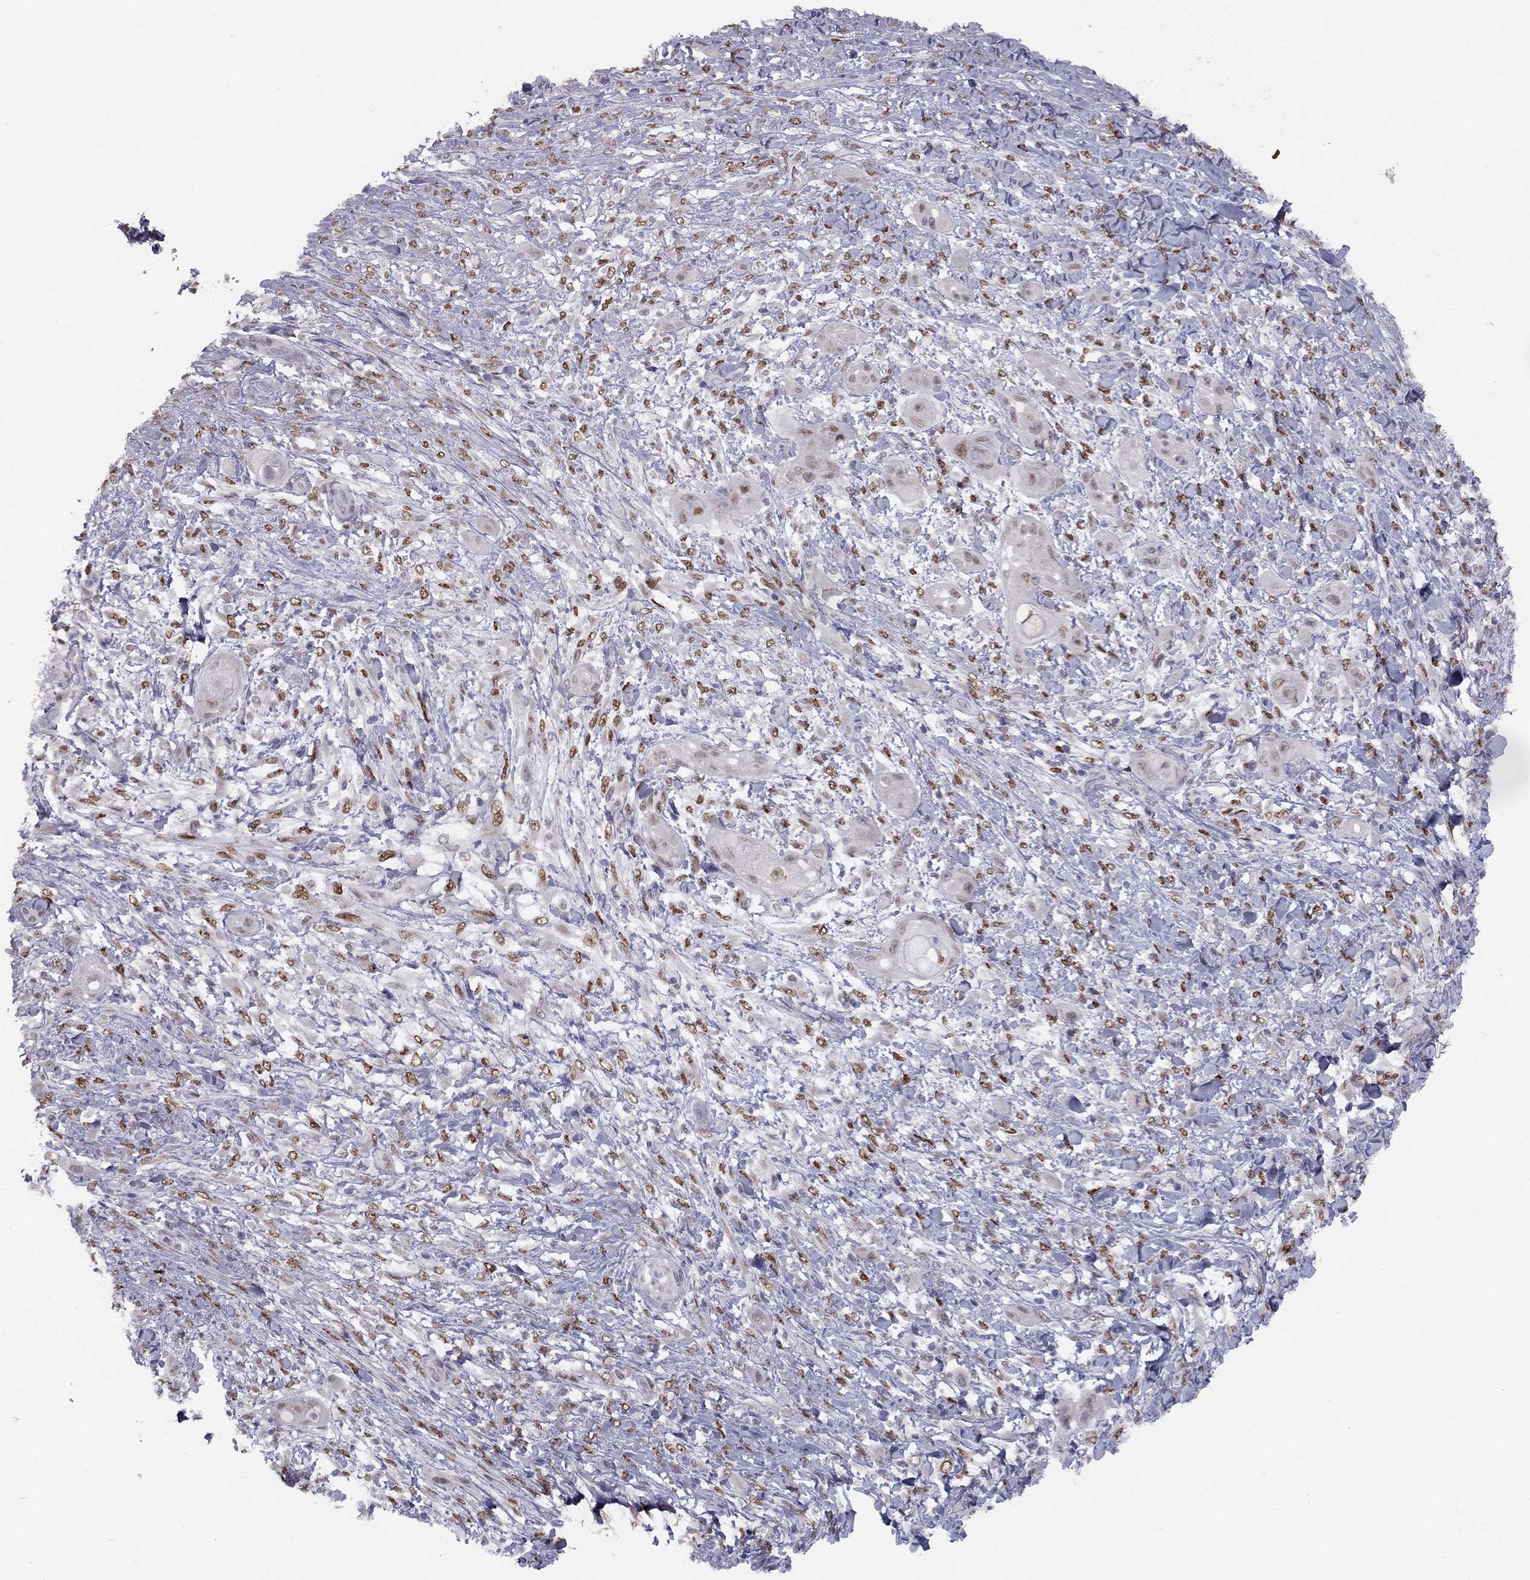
{"staining": {"intensity": "strong", "quantity": "25%-75%", "location": "nuclear"}, "tissue": "skin cancer", "cell_type": "Tumor cells", "image_type": "cancer", "snomed": [{"axis": "morphology", "description": "Squamous cell carcinoma, NOS"}, {"axis": "topography", "description": "Skin"}], "caption": "The histopathology image demonstrates a brown stain indicating the presence of a protein in the nuclear of tumor cells in skin squamous cell carcinoma.", "gene": "TRPS1", "patient": {"sex": "male", "age": 62}}